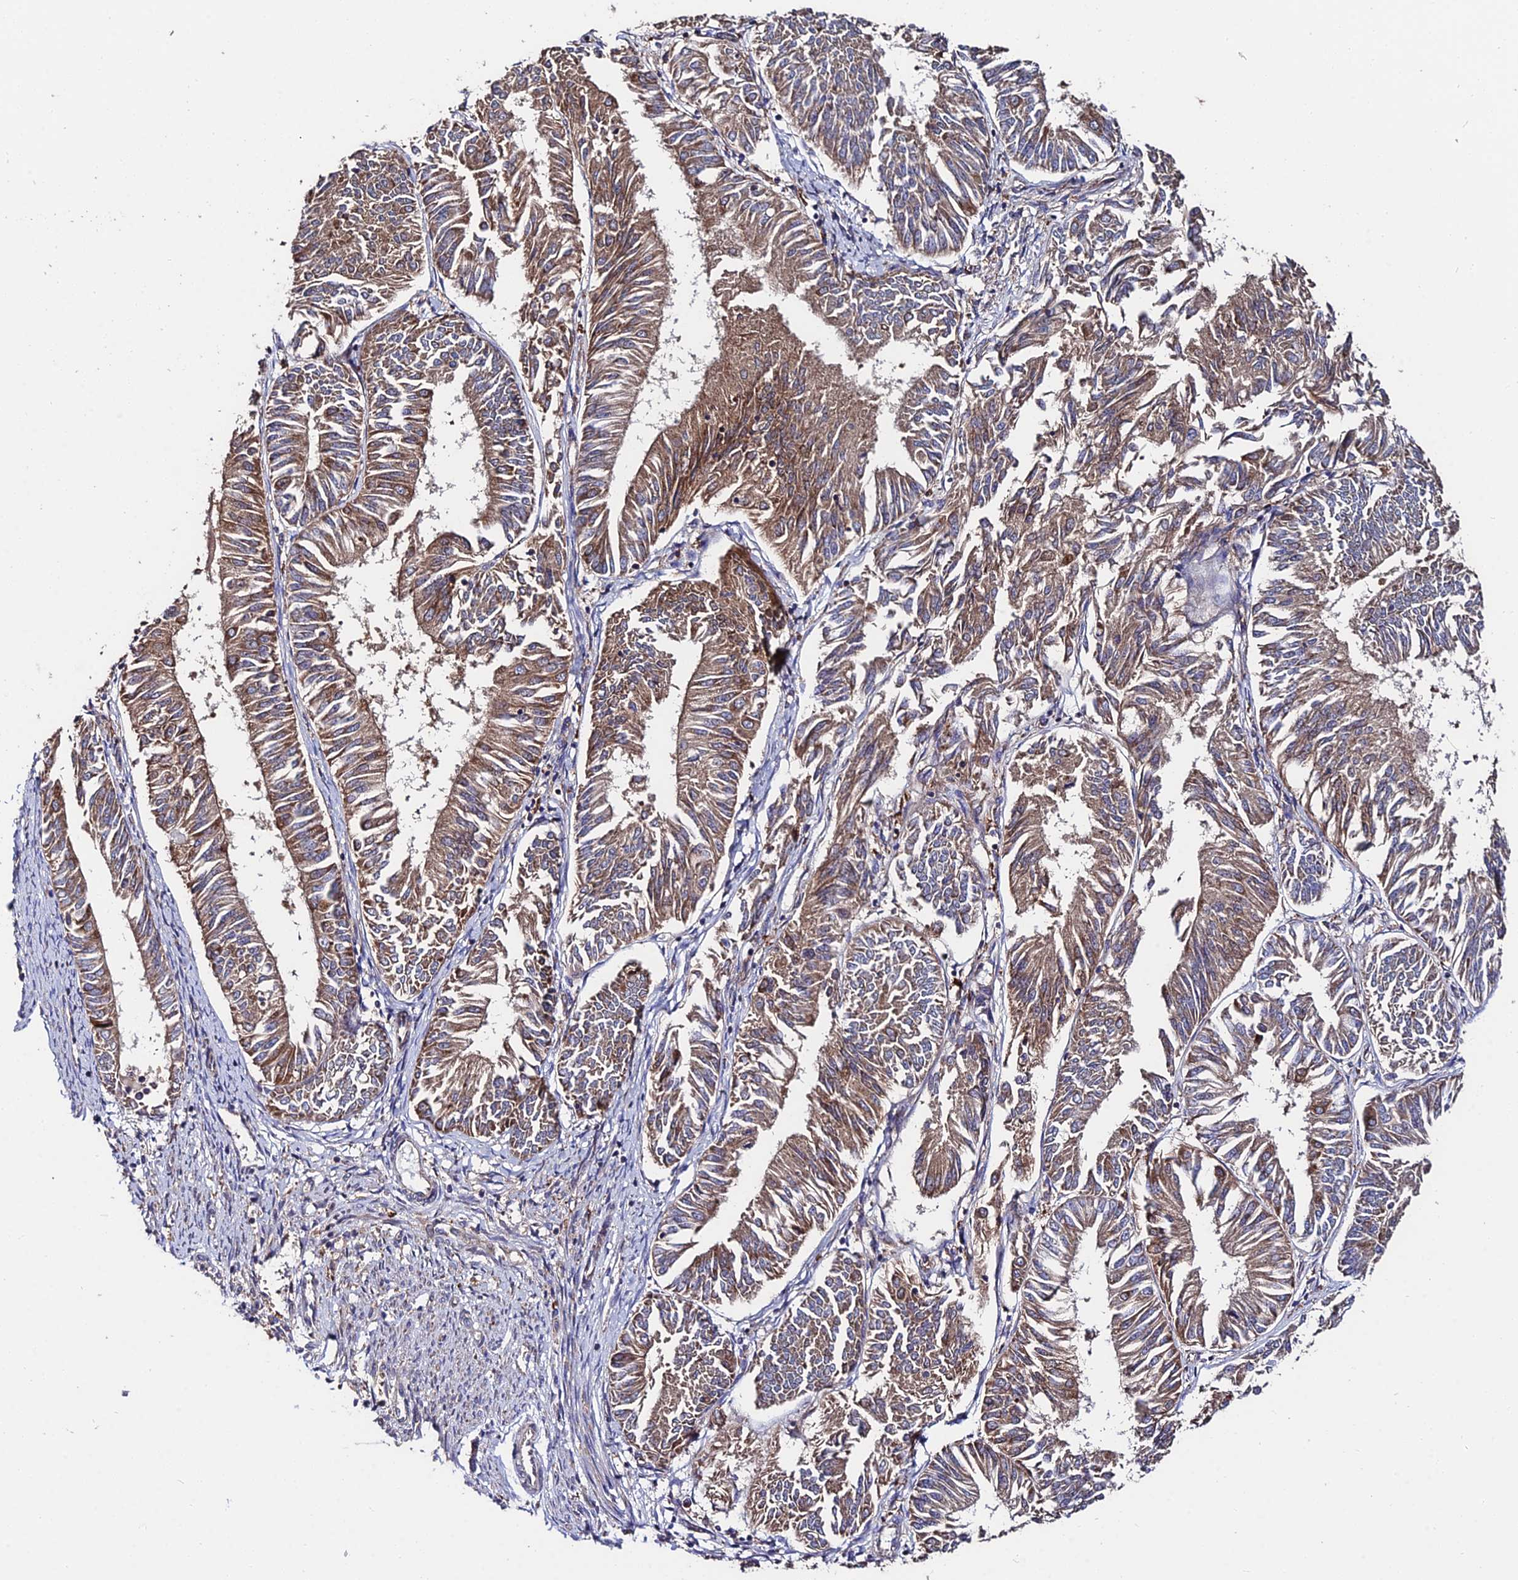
{"staining": {"intensity": "moderate", "quantity": ">75%", "location": "cytoplasmic/membranous"}, "tissue": "endometrial cancer", "cell_type": "Tumor cells", "image_type": "cancer", "snomed": [{"axis": "morphology", "description": "Adenocarcinoma, NOS"}, {"axis": "topography", "description": "Endometrium"}], "caption": "Endometrial adenocarcinoma tissue exhibits moderate cytoplasmic/membranous staining in about >75% of tumor cells", "gene": "CDC37L1", "patient": {"sex": "female", "age": 58}}